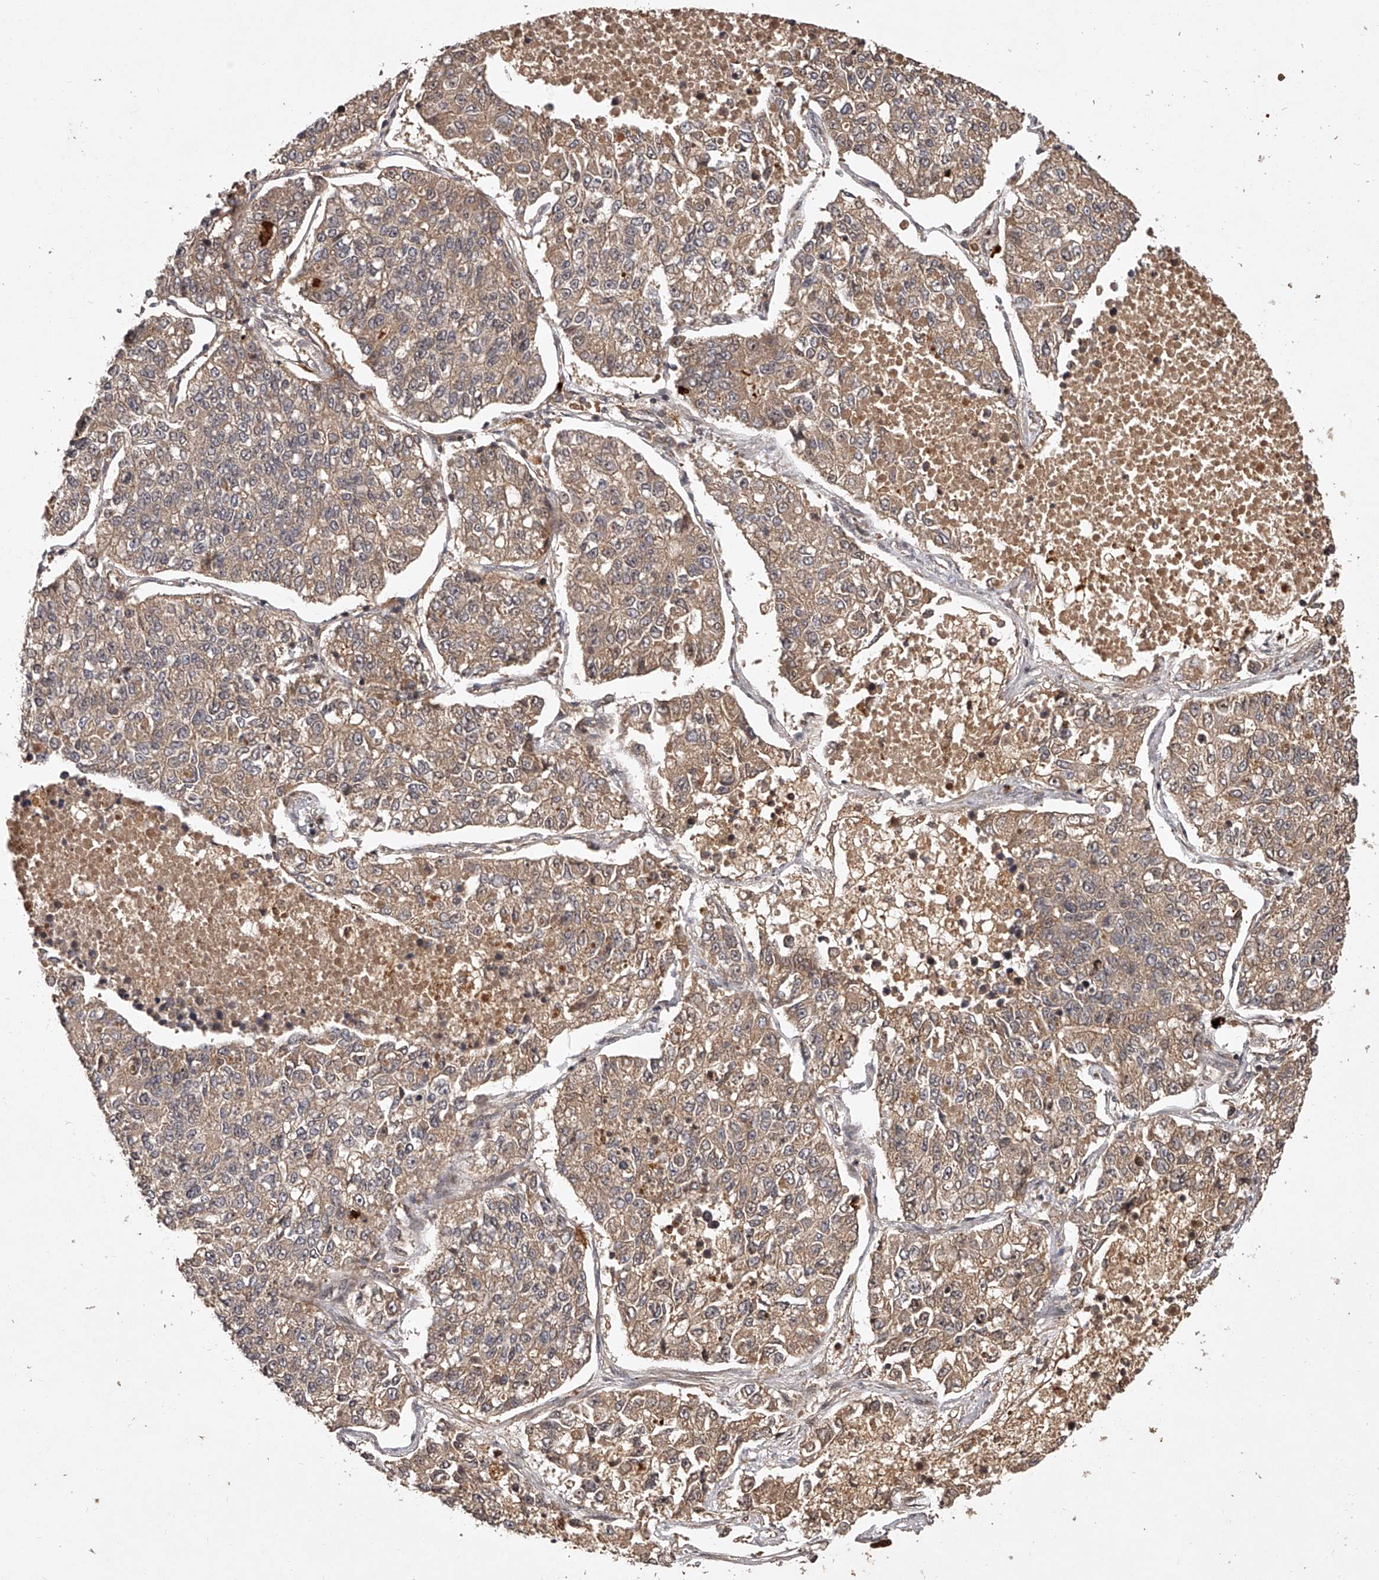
{"staining": {"intensity": "weak", "quantity": ">75%", "location": "cytoplasmic/membranous"}, "tissue": "lung cancer", "cell_type": "Tumor cells", "image_type": "cancer", "snomed": [{"axis": "morphology", "description": "Adenocarcinoma, NOS"}, {"axis": "topography", "description": "Lung"}], "caption": "DAB (3,3'-diaminobenzidine) immunohistochemical staining of human lung adenocarcinoma reveals weak cytoplasmic/membranous protein staining in about >75% of tumor cells.", "gene": "CRYZL1", "patient": {"sex": "male", "age": 49}}